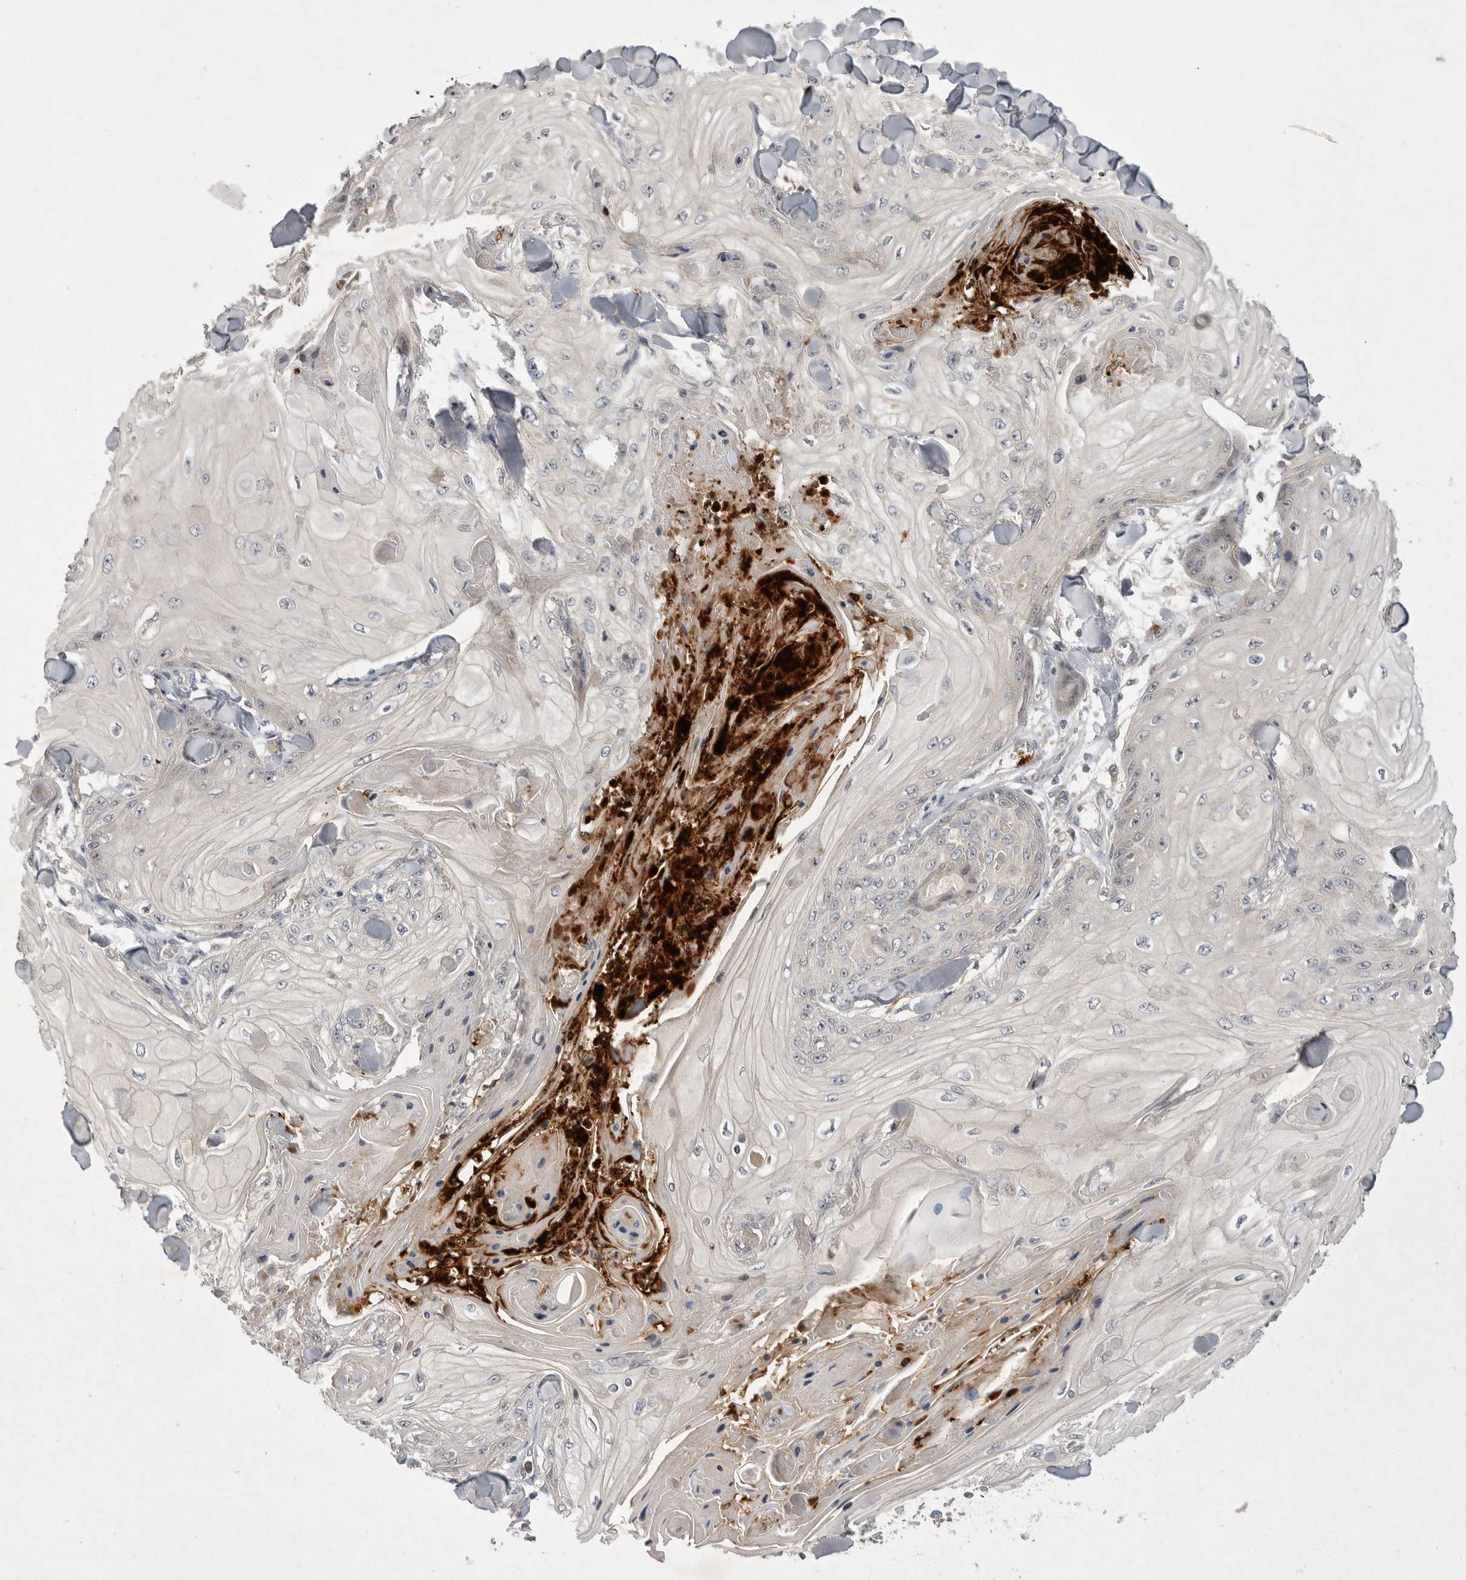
{"staining": {"intensity": "negative", "quantity": "none", "location": "none"}, "tissue": "skin cancer", "cell_type": "Tumor cells", "image_type": "cancer", "snomed": [{"axis": "morphology", "description": "Squamous cell carcinoma, NOS"}, {"axis": "topography", "description": "Skin"}], "caption": "An immunohistochemistry (IHC) image of skin cancer is shown. There is no staining in tumor cells of skin cancer.", "gene": "UBE3D", "patient": {"sex": "male", "age": 74}}